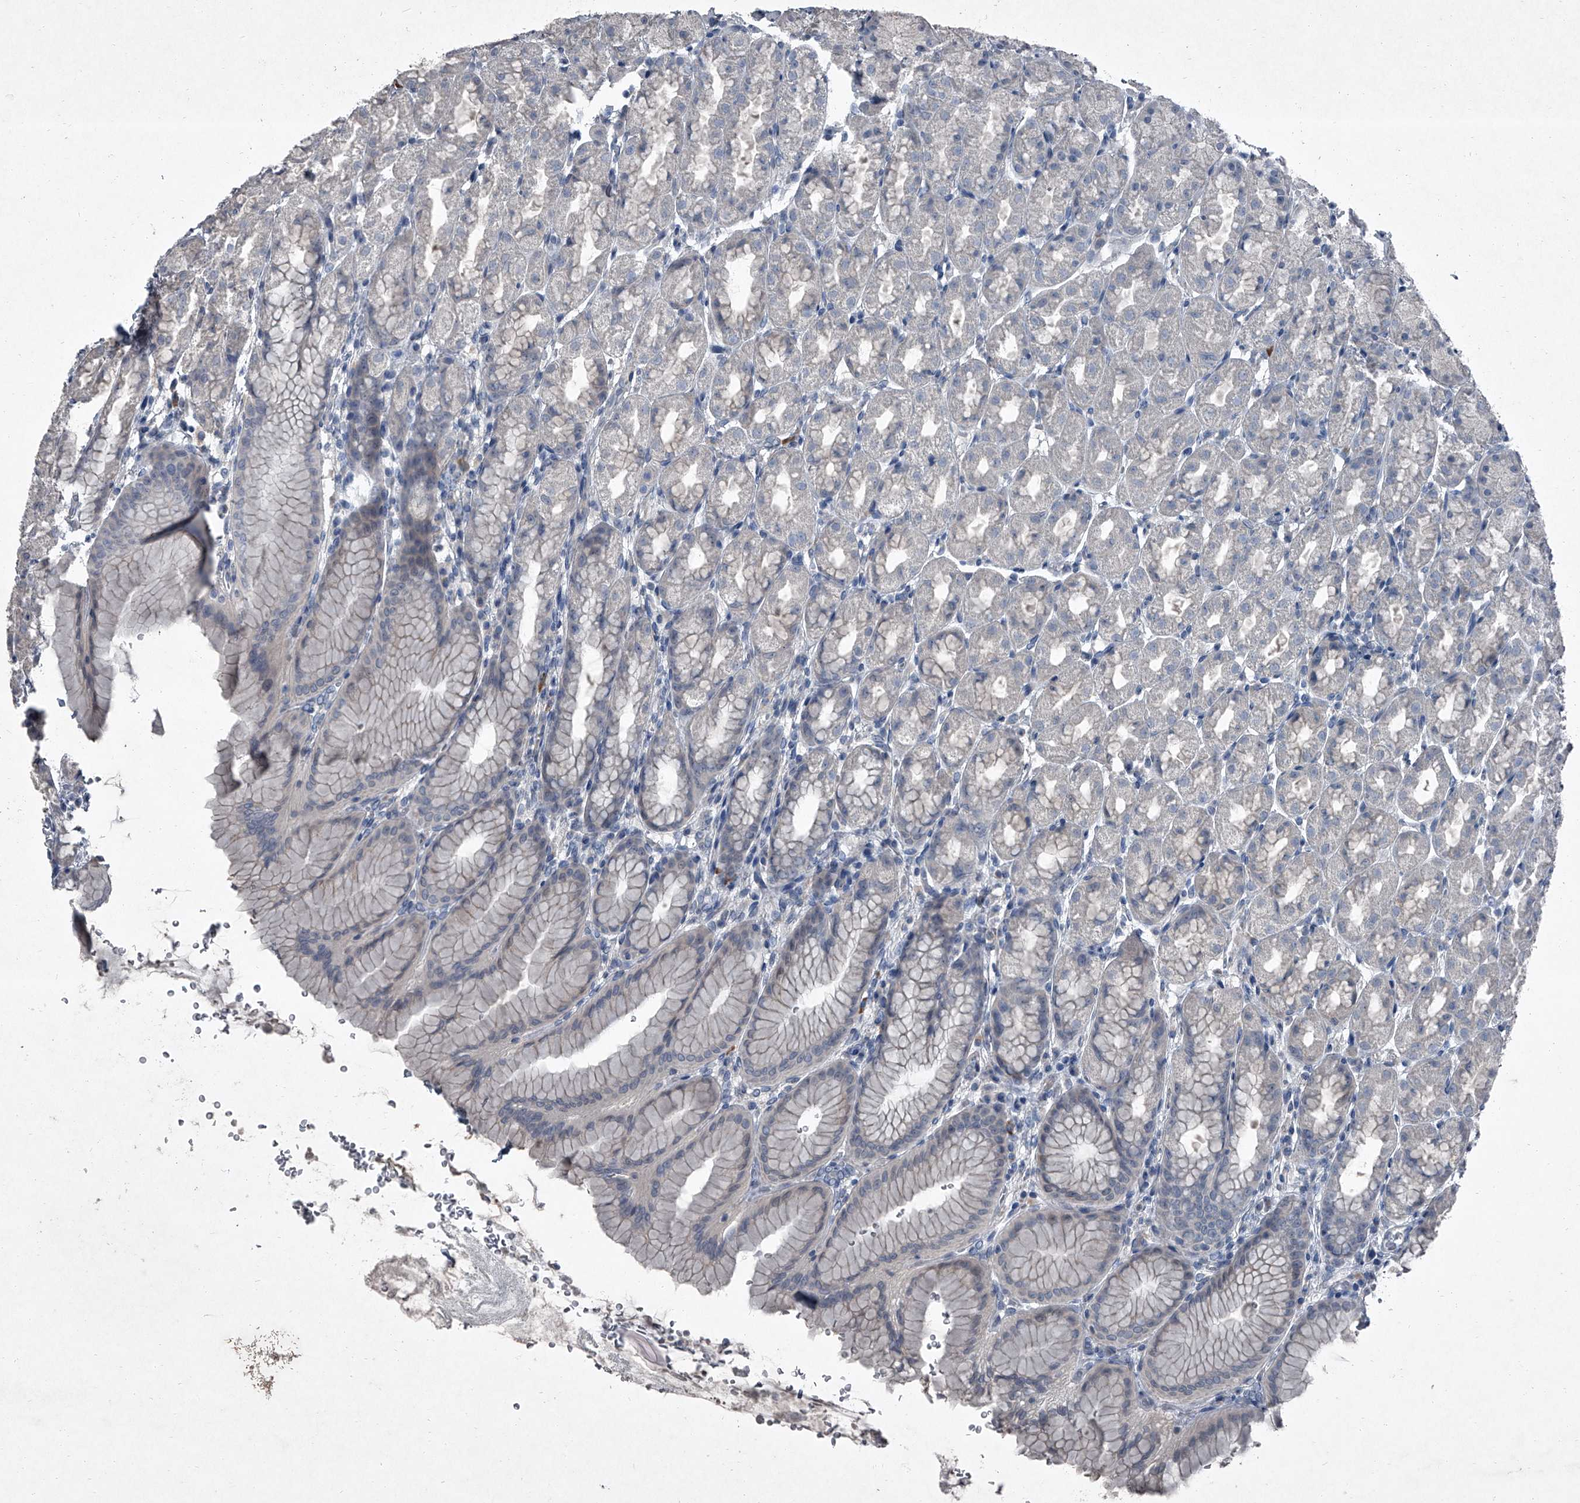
{"staining": {"intensity": "negative", "quantity": "none", "location": "none"}, "tissue": "stomach", "cell_type": "Glandular cells", "image_type": "normal", "snomed": [{"axis": "morphology", "description": "Normal tissue, NOS"}, {"axis": "topography", "description": "Stomach"}], "caption": "Immunohistochemistry (IHC) of benign human stomach reveals no expression in glandular cells.", "gene": "HEPHL1", "patient": {"sex": "male", "age": 42}}